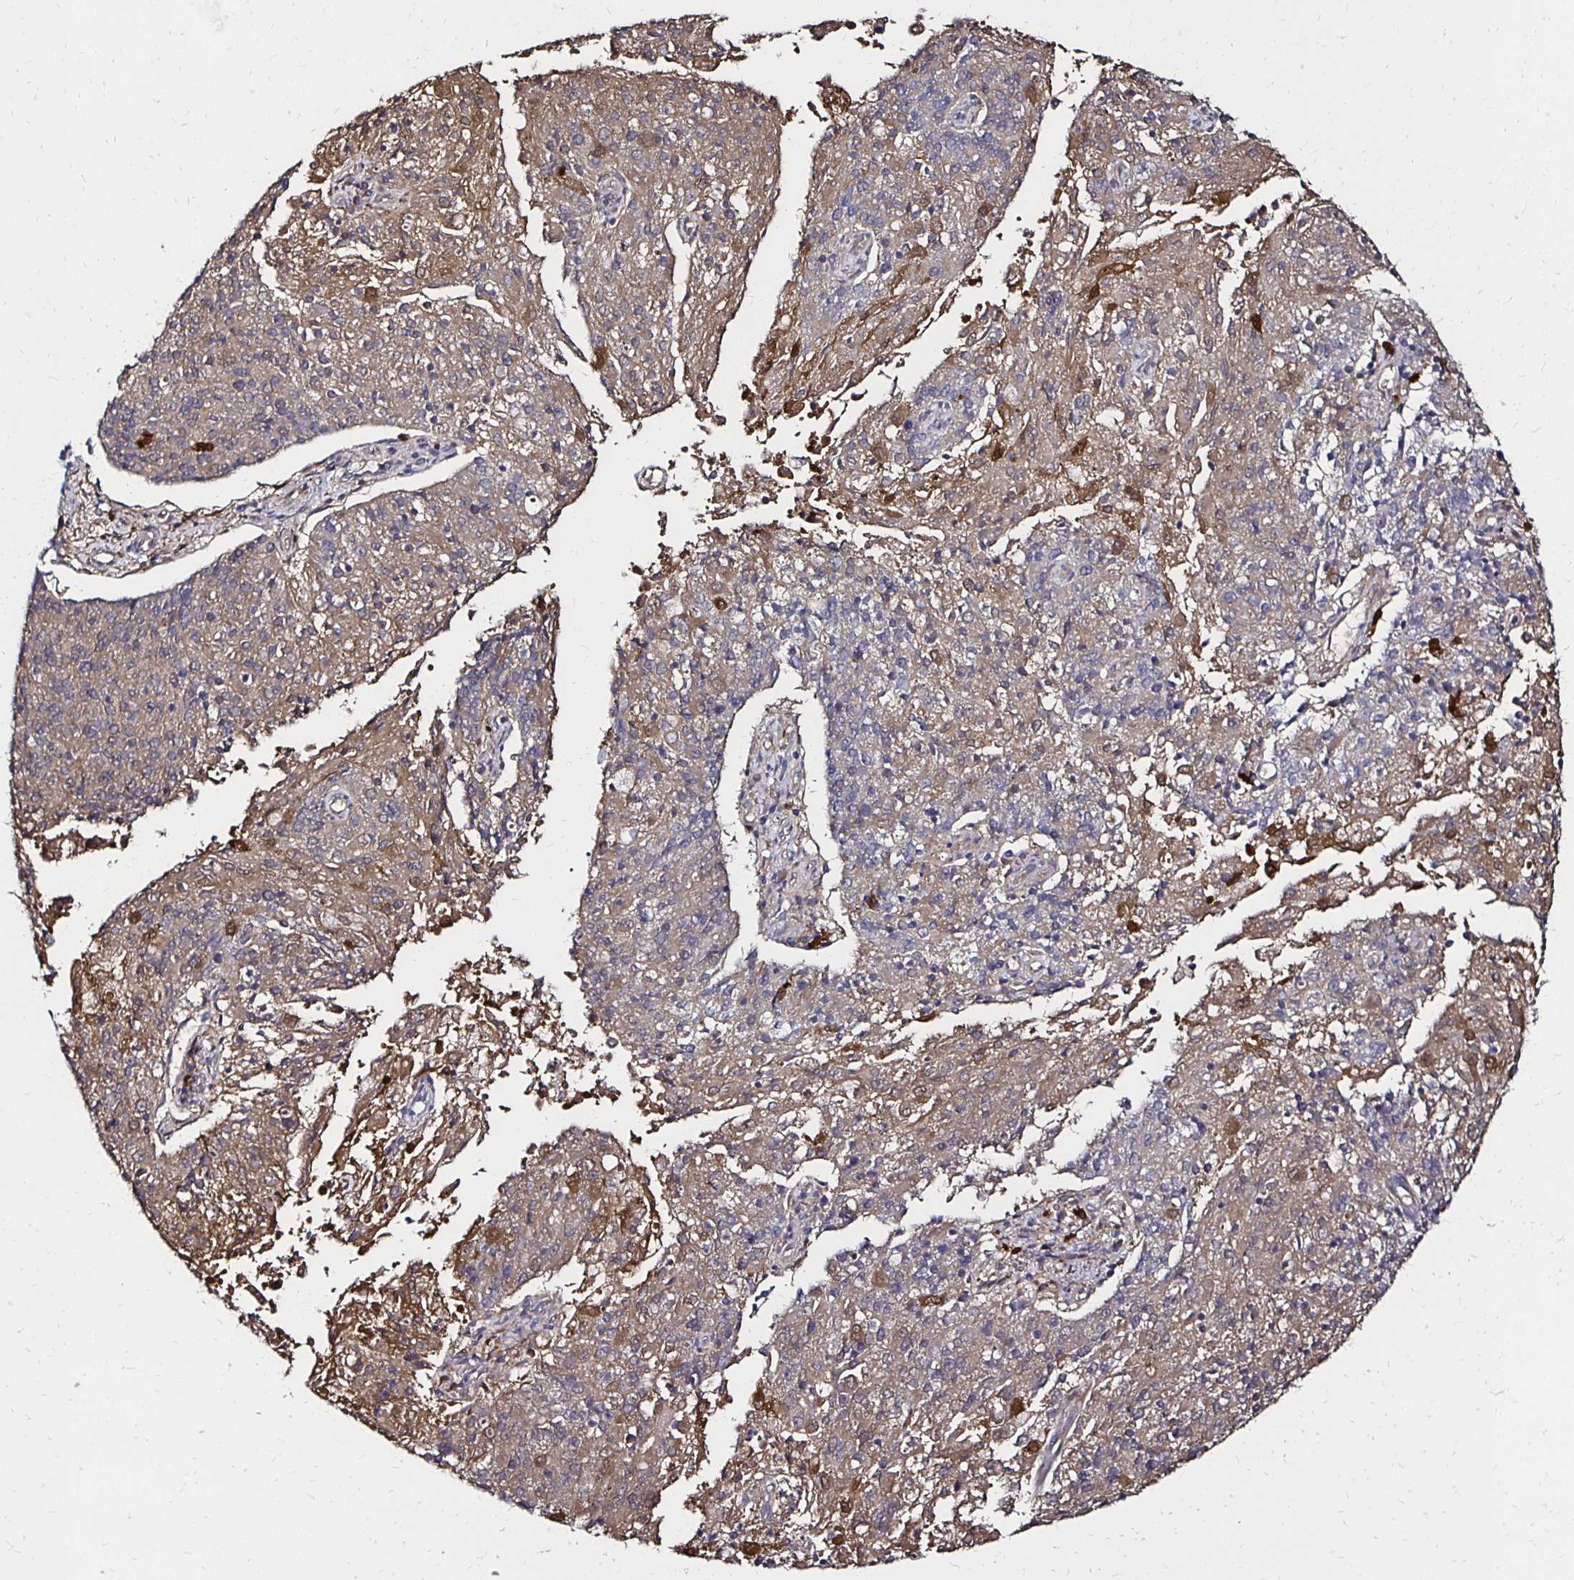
{"staining": {"intensity": "weak", "quantity": "<25%", "location": "cytoplasmic/membranous"}, "tissue": "endometrial cancer", "cell_type": "Tumor cells", "image_type": "cancer", "snomed": [{"axis": "morphology", "description": "Adenocarcinoma, NOS"}, {"axis": "topography", "description": "Endometrium"}], "caption": "Immunohistochemical staining of endometrial cancer (adenocarcinoma) reveals no significant expression in tumor cells.", "gene": "TXN", "patient": {"sex": "female", "age": 82}}